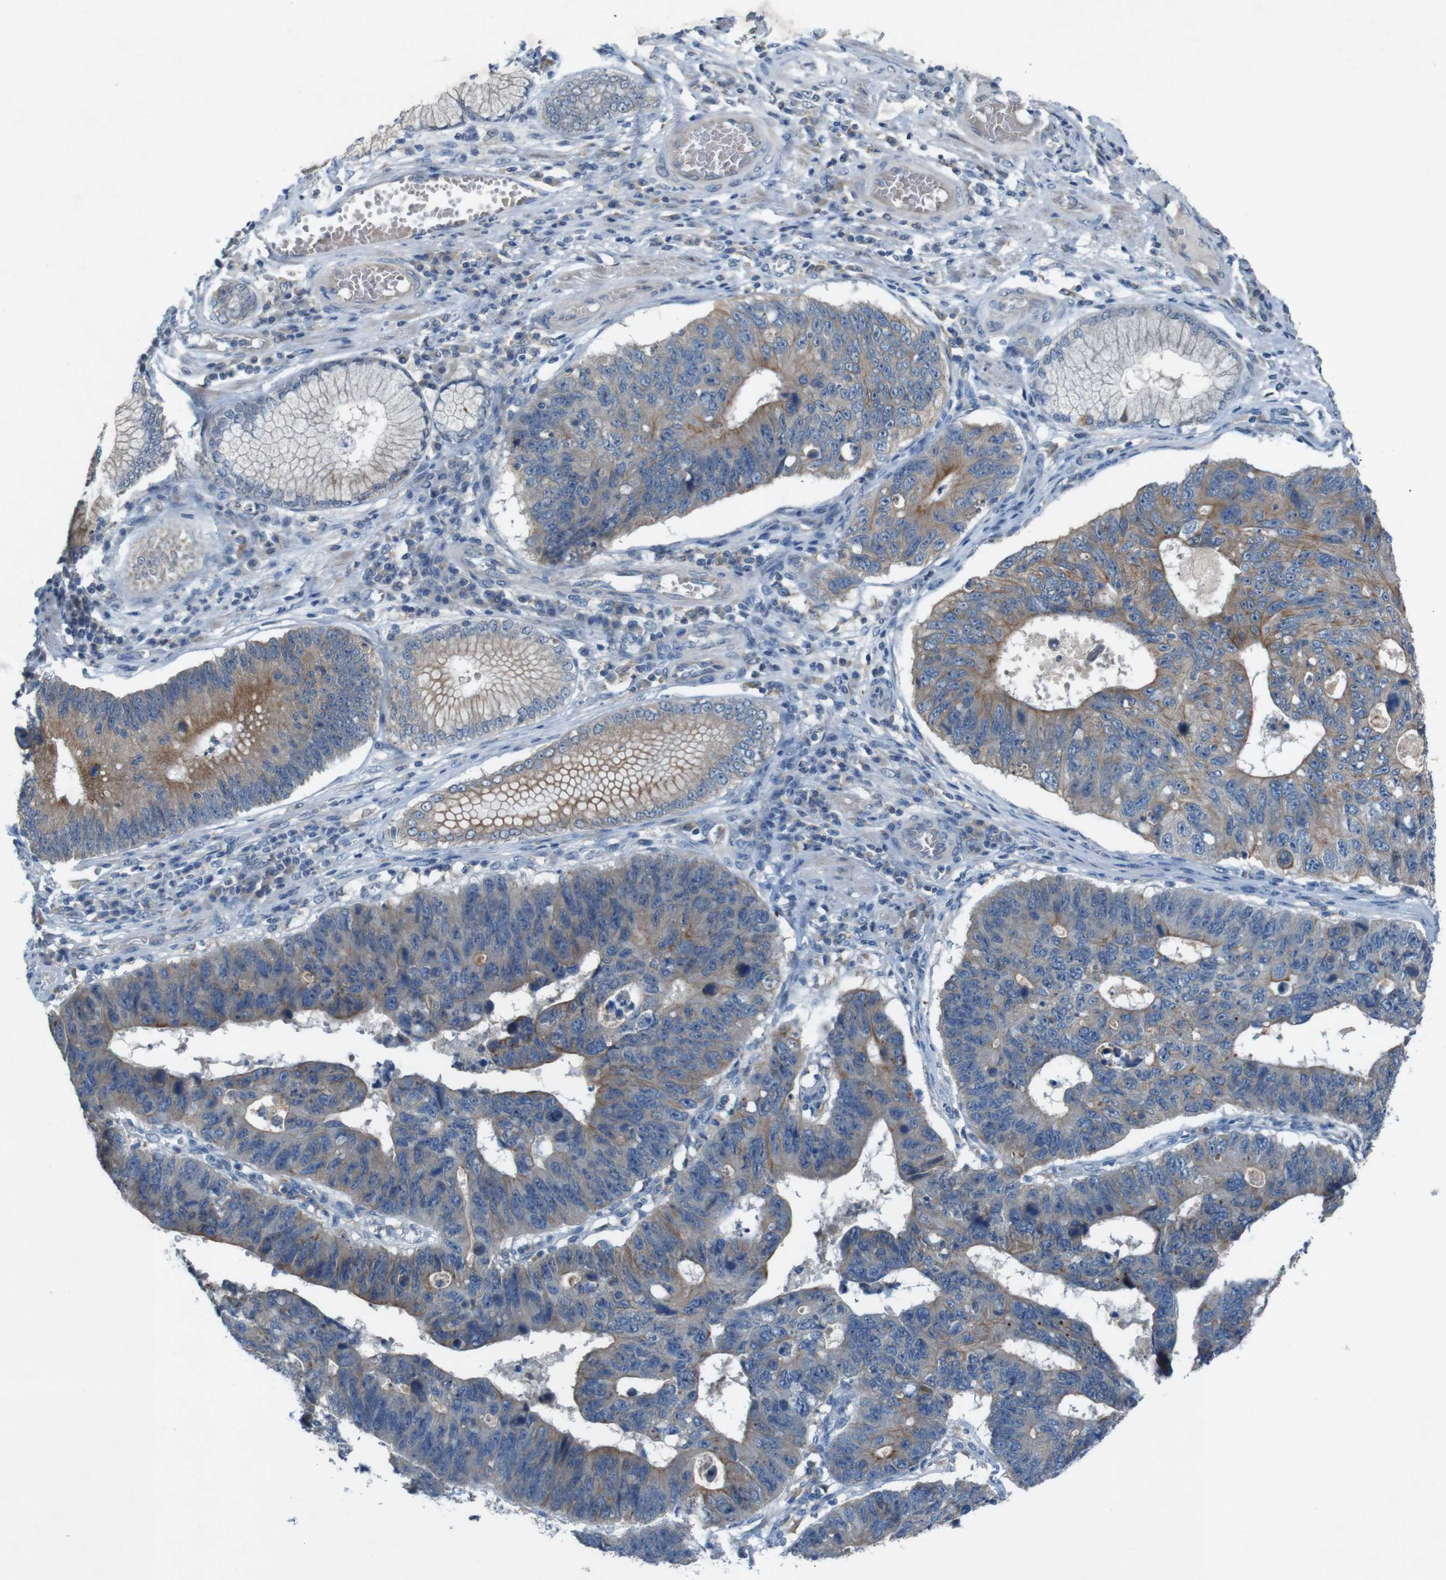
{"staining": {"intensity": "moderate", "quantity": "25%-75%", "location": "cytoplasmic/membranous"}, "tissue": "stomach cancer", "cell_type": "Tumor cells", "image_type": "cancer", "snomed": [{"axis": "morphology", "description": "Adenocarcinoma, NOS"}, {"axis": "topography", "description": "Stomach"}], "caption": "Protein staining displays moderate cytoplasmic/membranous positivity in approximately 25%-75% of tumor cells in stomach cancer. (Stains: DAB in brown, nuclei in blue, Microscopy: brightfield microscopy at high magnification).", "gene": "MOGAT3", "patient": {"sex": "male", "age": 59}}